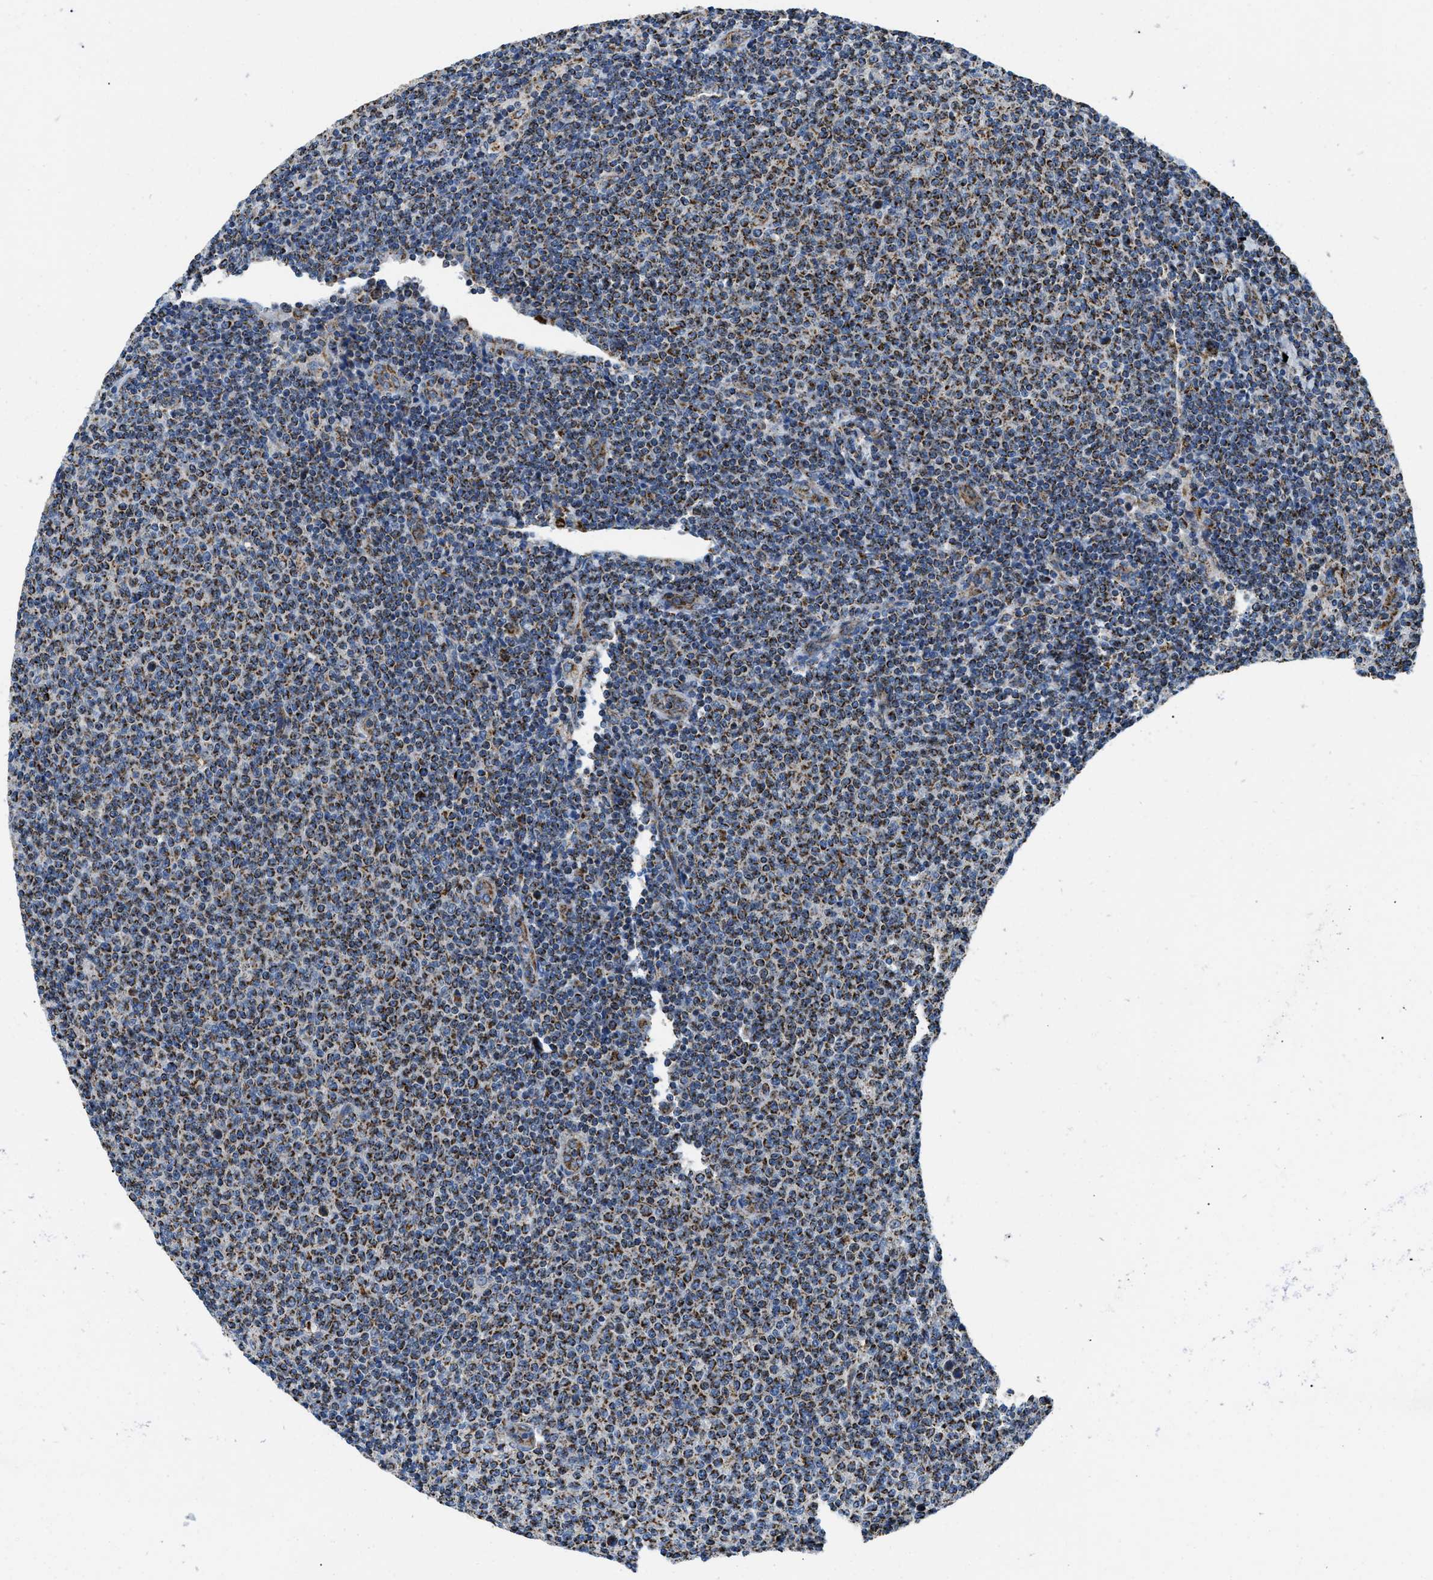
{"staining": {"intensity": "strong", "quantity": ">75%", "location": "cytoplasmic/membranous"}, "tissue": "lymphoma", "cell_type": "Tumor cells", "image_type": "cancer", "snomed": [{"axis": "morphology", "description": "Malignant lymphoma, non-Hodgkin's type, Low grade"}, {"axis": "topography", "description": "Lymph node"}], "caption": "The micrograph displays a brown stain indicating the presence of a protein in the cytoplasmic/membranous of tumor cells in lymphoma.", "gene": "STK33", "patient": {"sex": "male", "age": 66}}